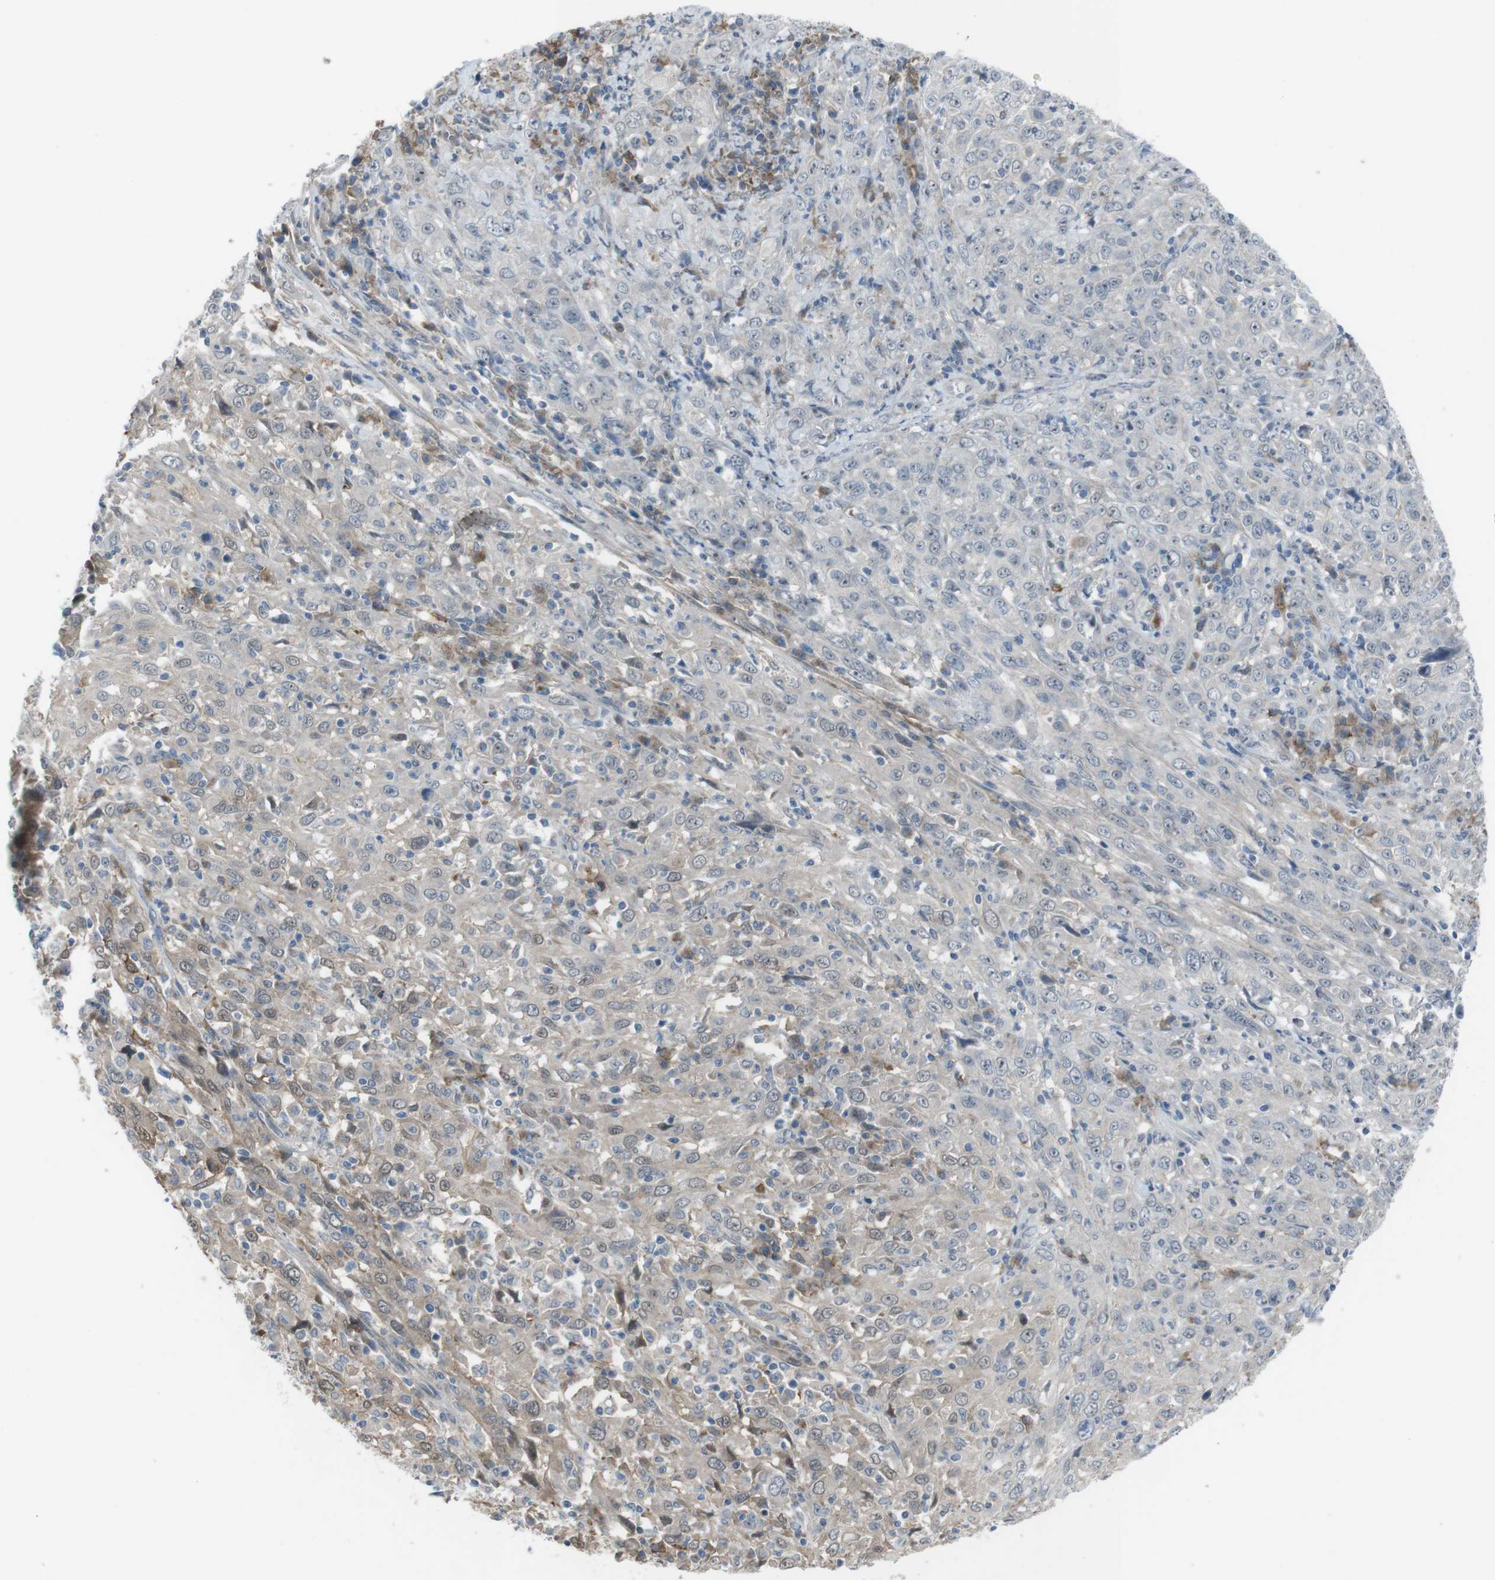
{"staining": {"intensity": "weak", "quantity": "<25%", "location": "cytoplasmic/membranous"}, "tissue": "cervical cancer", "cell_type": "Tumor cells", "image_type": "cancer", "snomed": [{"axis": "morphology", "description": "Squamous cell carcinoma, NOS"}, {"axis": "topography", "description": "Cervix"}], "caption": "Immunohistochemistry (IHC) photomicrograph of cervical squamous cell carcinoma stained for a protein (brown), which exhibits no staining in tumor cells. (IHC, brightfield microscopy, high magnification).", "gene": "ANK2", "patient": {"sex": "female", "age": 46}}